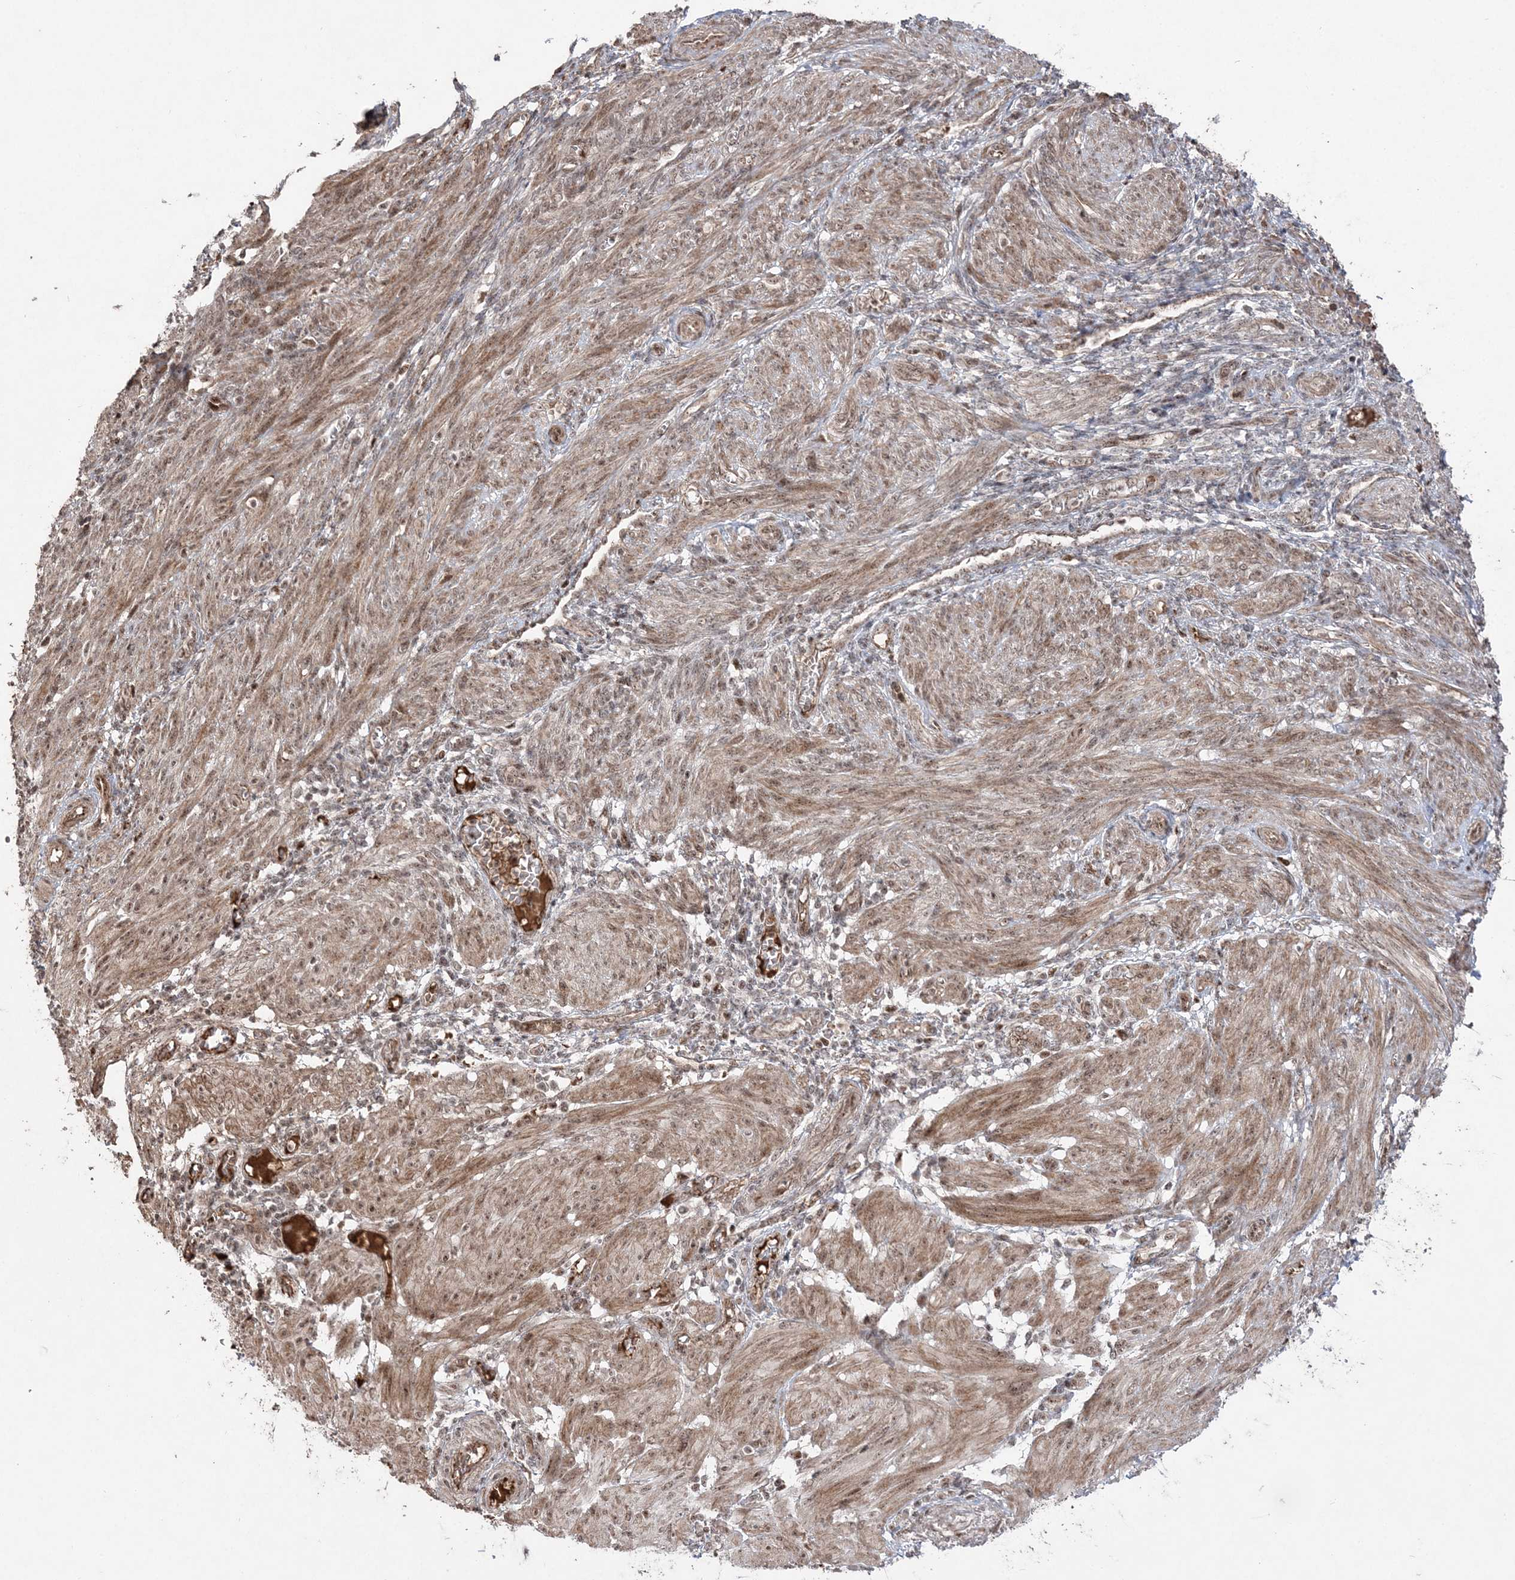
{"staining": {"intensity": "moderate", "quantity": ">75%", "location": "cytoplasmic/membranous"}, "tissue": "smooth muscle", "cell_type": "Smooth muscle cells", "image_type": "normal", "snomed": [{"axis": "morphology", "description": "Normal tissue, NOS"}, {"axis": "topography", "description": "Smooth muscle"}], "caption": "Brown immunohistochemical staining in benign smooth muscle demonstrates moderate cytoplasmic/membranous expression in approximately >75% of smooth muscle cells.", "gene": "RBM17", "patient": {"sex": "female", "age": 39}}